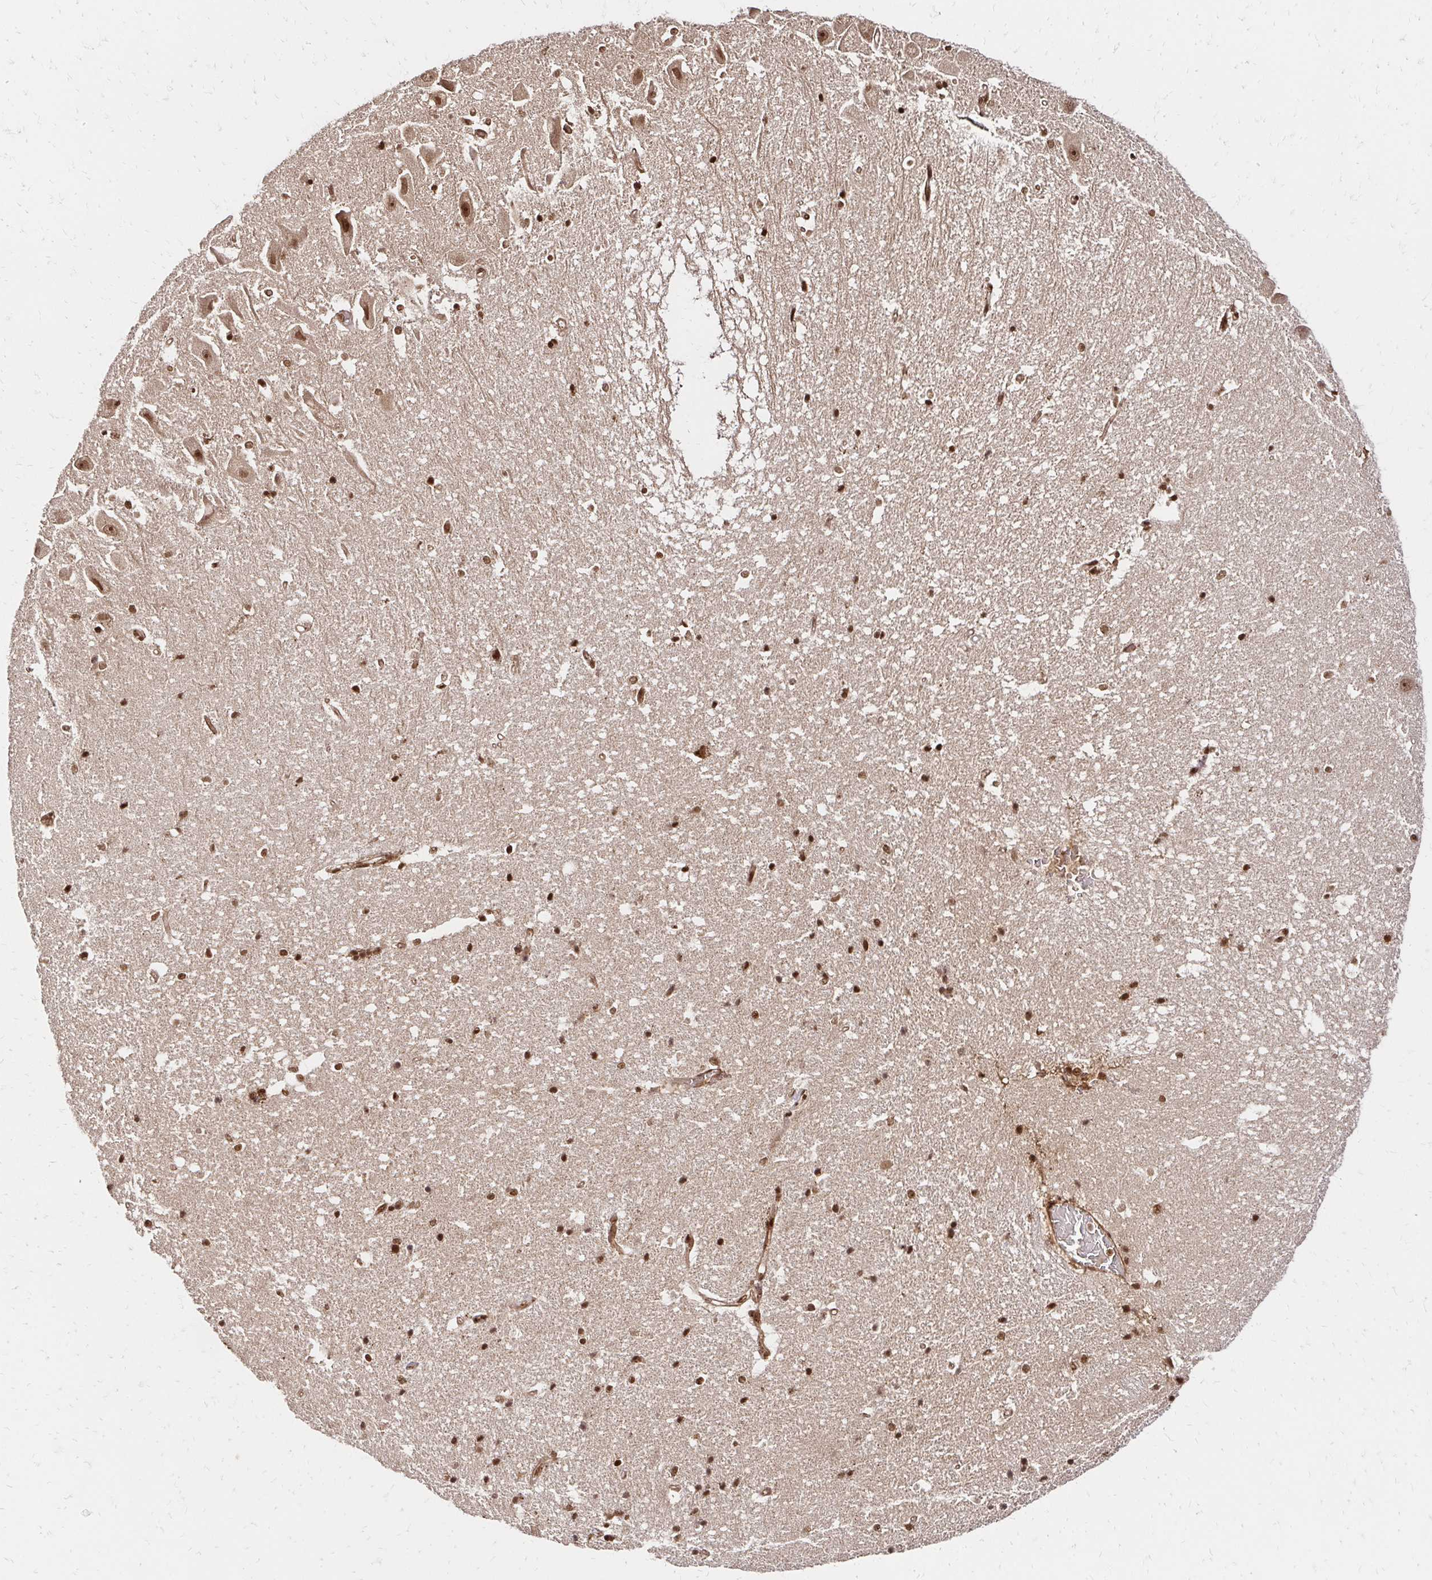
{"staining": {"intensity": "strong", "quantity": ">75%", "location": "nuclear"}, "tissue": "hippocampus", "cell_type": "Glial cells", "image_type": "normal", "snomed": [{"axis": "morphology", "description": "Normal tissue, NOS"}, {"axis": "topography", "description": "Hippocampus"}], "caption": "Protein analysis of unremarkable hippocampus reveals strong nuclear staining in approximately >75% of glial cells. (DAB (3,3'-diaminobenzidine) IHC, brown staining for protein, blue staining for nuclei).", "gene": "GLYR1", "patient": {"sex": "male", "age": 63}}